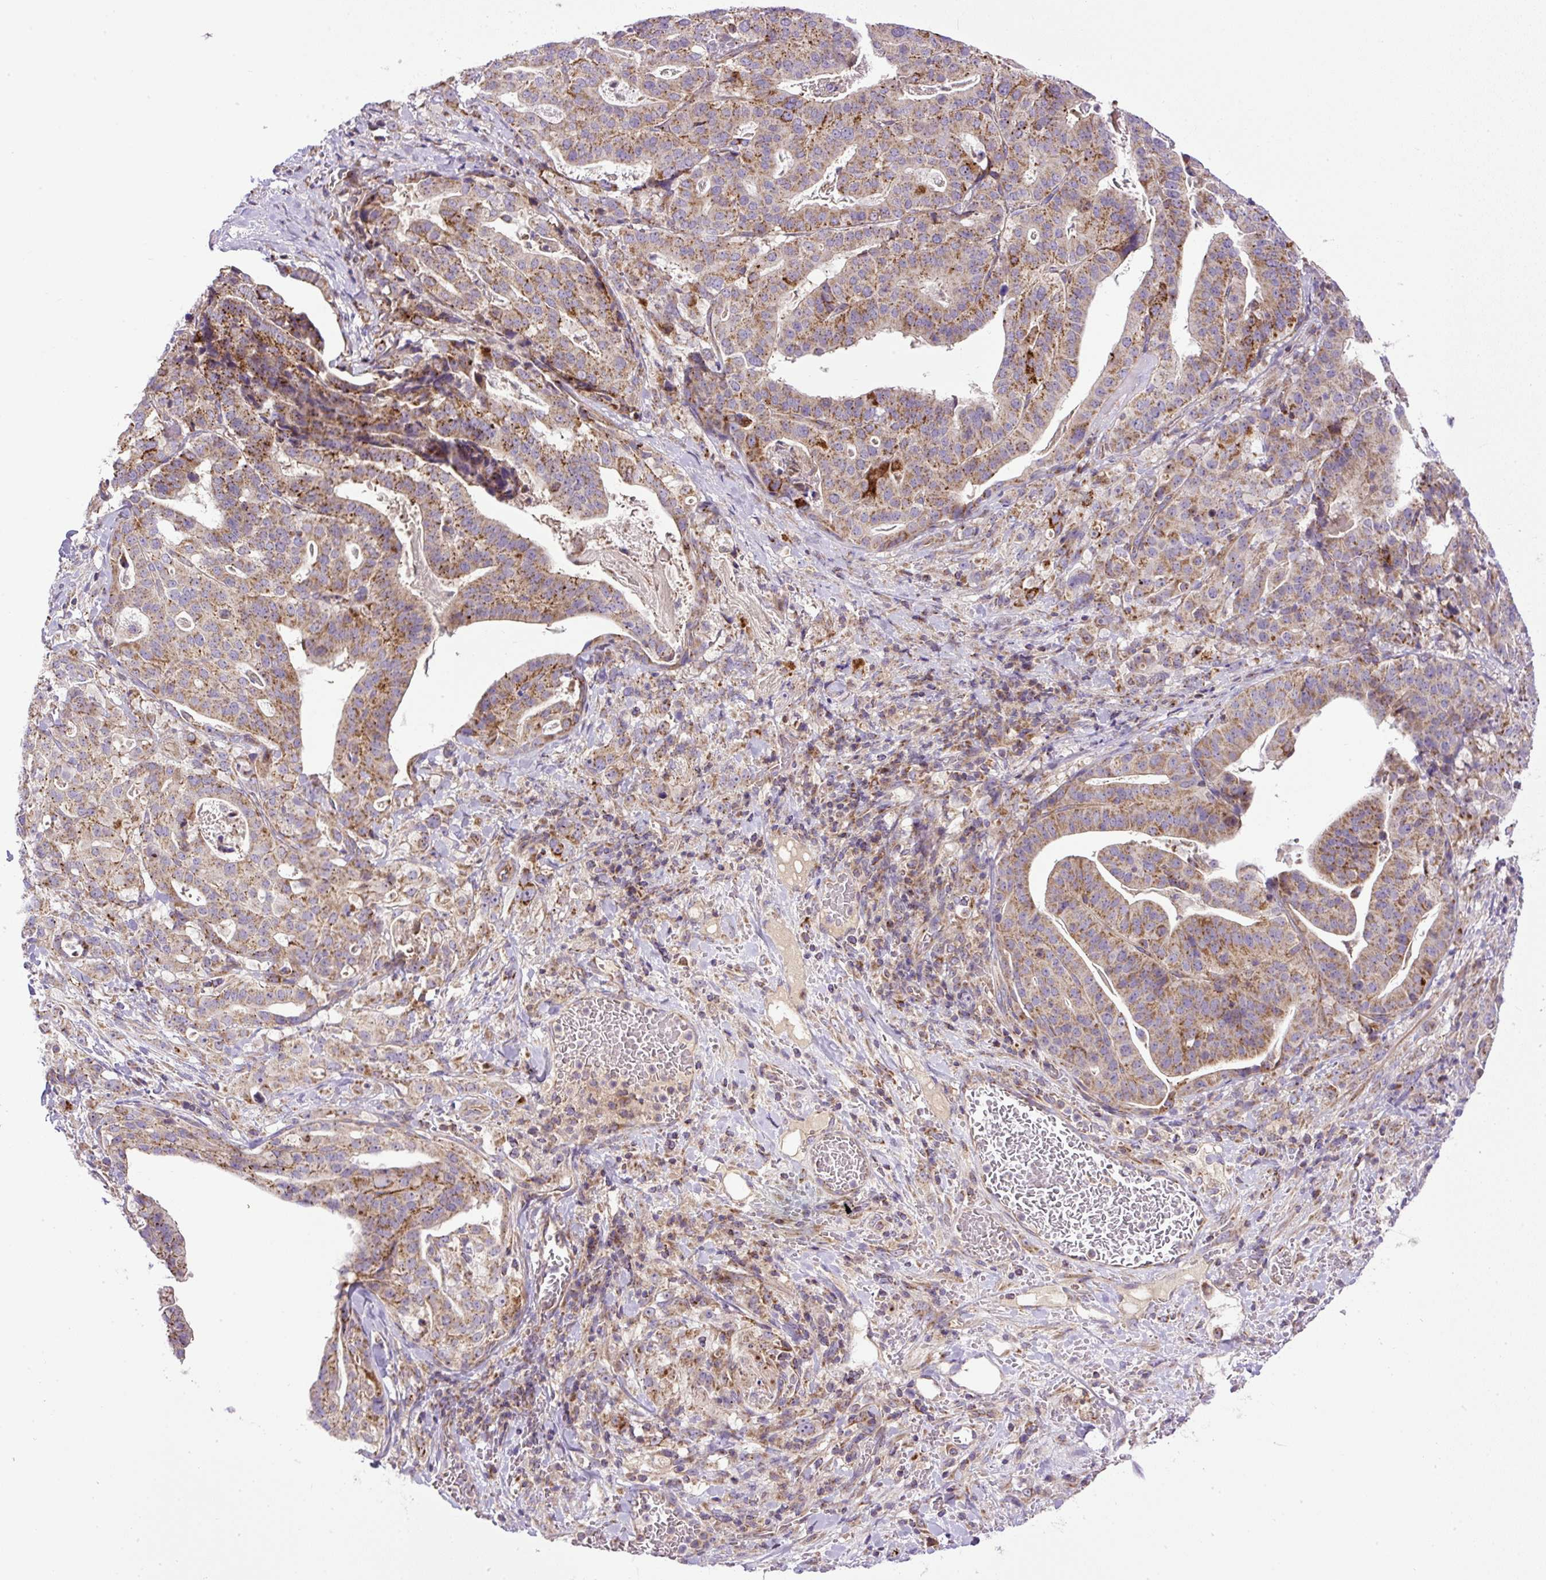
{"staining": {"intensity": "moderate", "quantity": ">75%", "location": "cytoplasmic/membranous"}, "tissue": "stomach cancer", "cell_type": "Tumor cells", "image_type": "cancer", "snomed": [{"axis": "morphology", "description": "Adenocarcinoma, NOS"}, {"axis": "topography", "description": "Stomach"}], "caption": "Protein expression by IHC exhibits moderate cytoplasmic/membranous positivity in about >75% of tumor cells in stomach cancer (adenocarcinoma).", "gene": "ZNF547", "patient": {"sex": "male", "age": 48}}